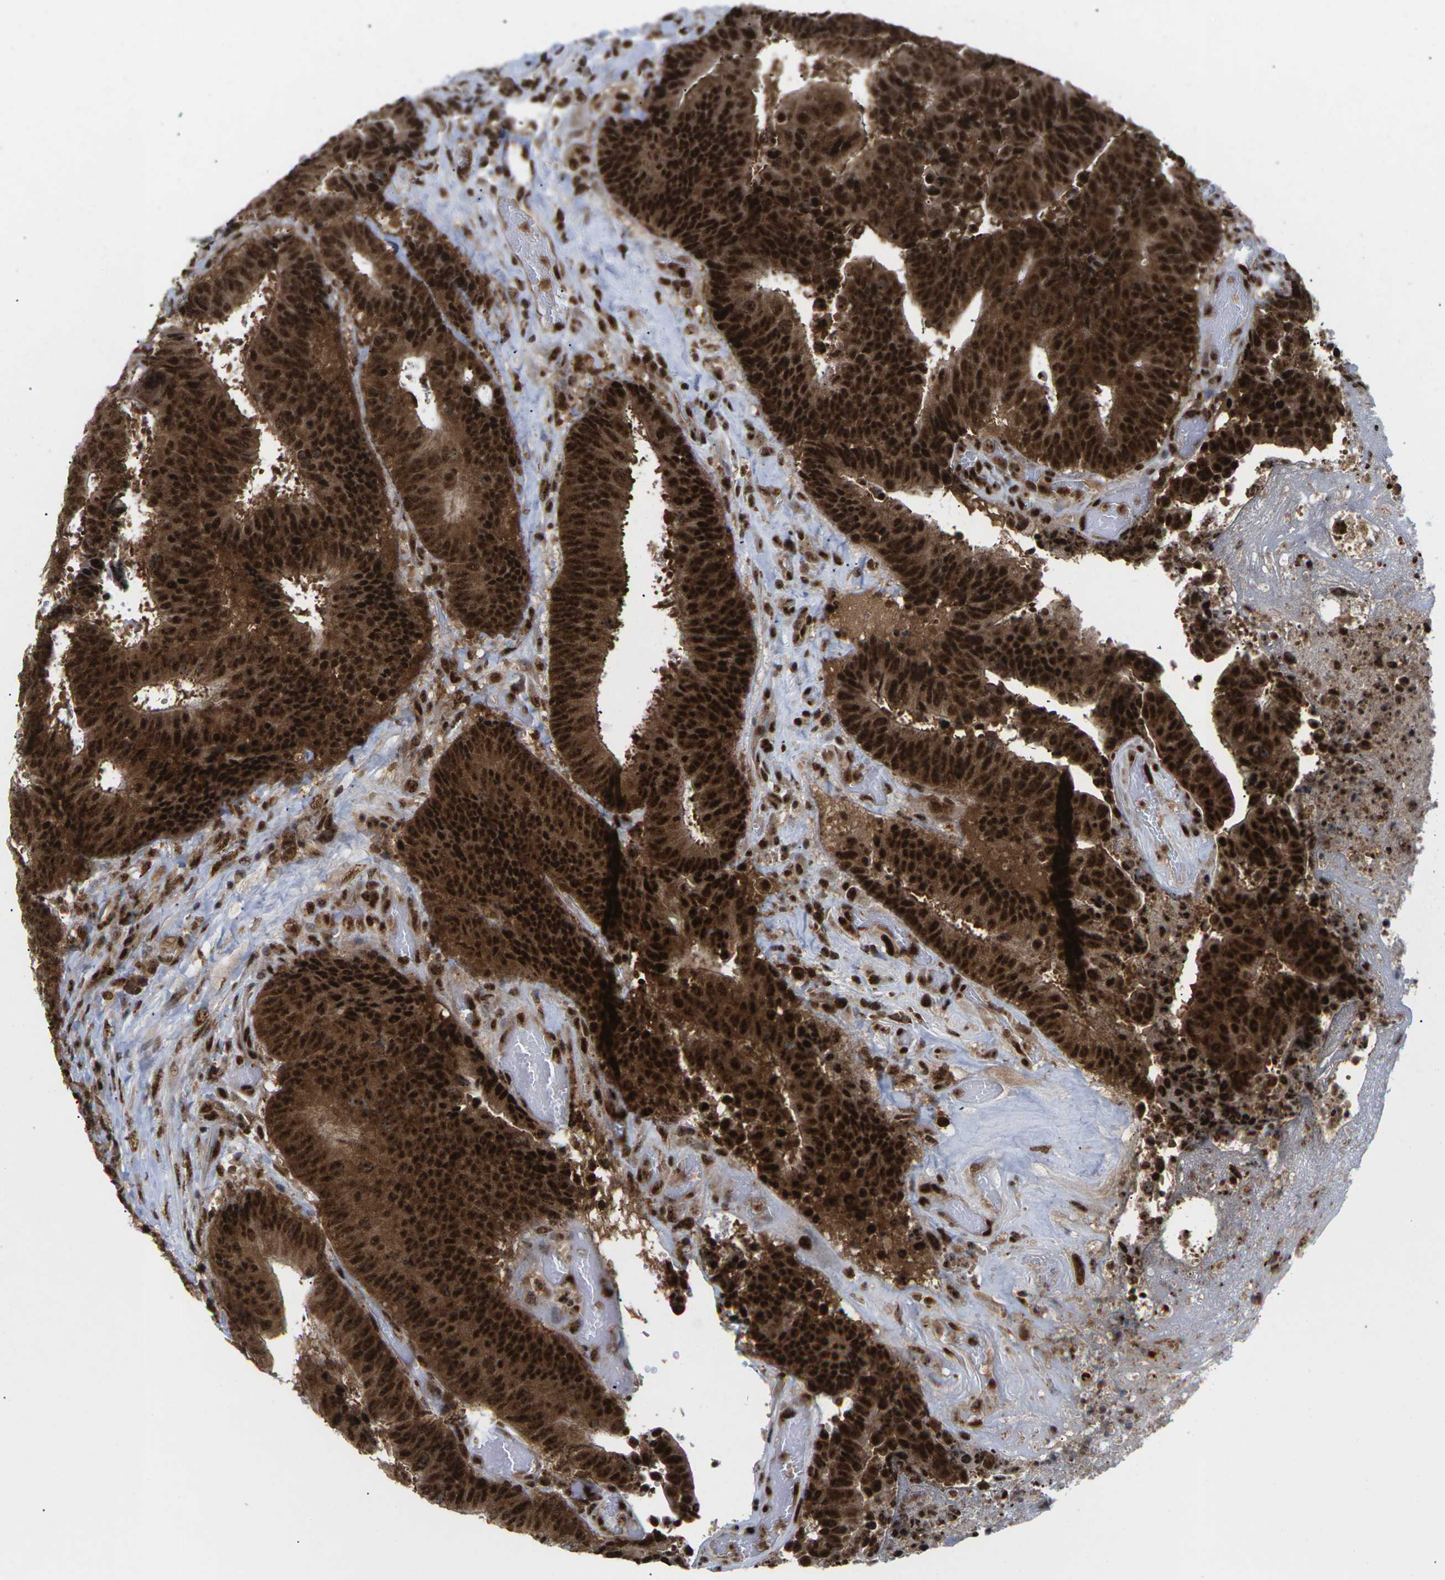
{"staining": {"intensity": "strong", "quantity": ">75%", "location": "cytoplasmic/membranous,nuclear"}, "tissue": "colorectal cancer", "cell_type": "Tumor cells", "image_type": "cancer", "snomed": [{"axis": "morphology", "description": "Adenocarcinoma, NOS"}, {"axis": "topography", "description": "Rectum"}], "caption": "This is an image of immunohistochemistry staining of colorectal cancer, which shows strong positivity in the cytoplasmic/membranous and nuclear of tumor cells.", "gene": "MAGOH", "patient": {"sex": "male", "age": 72}}